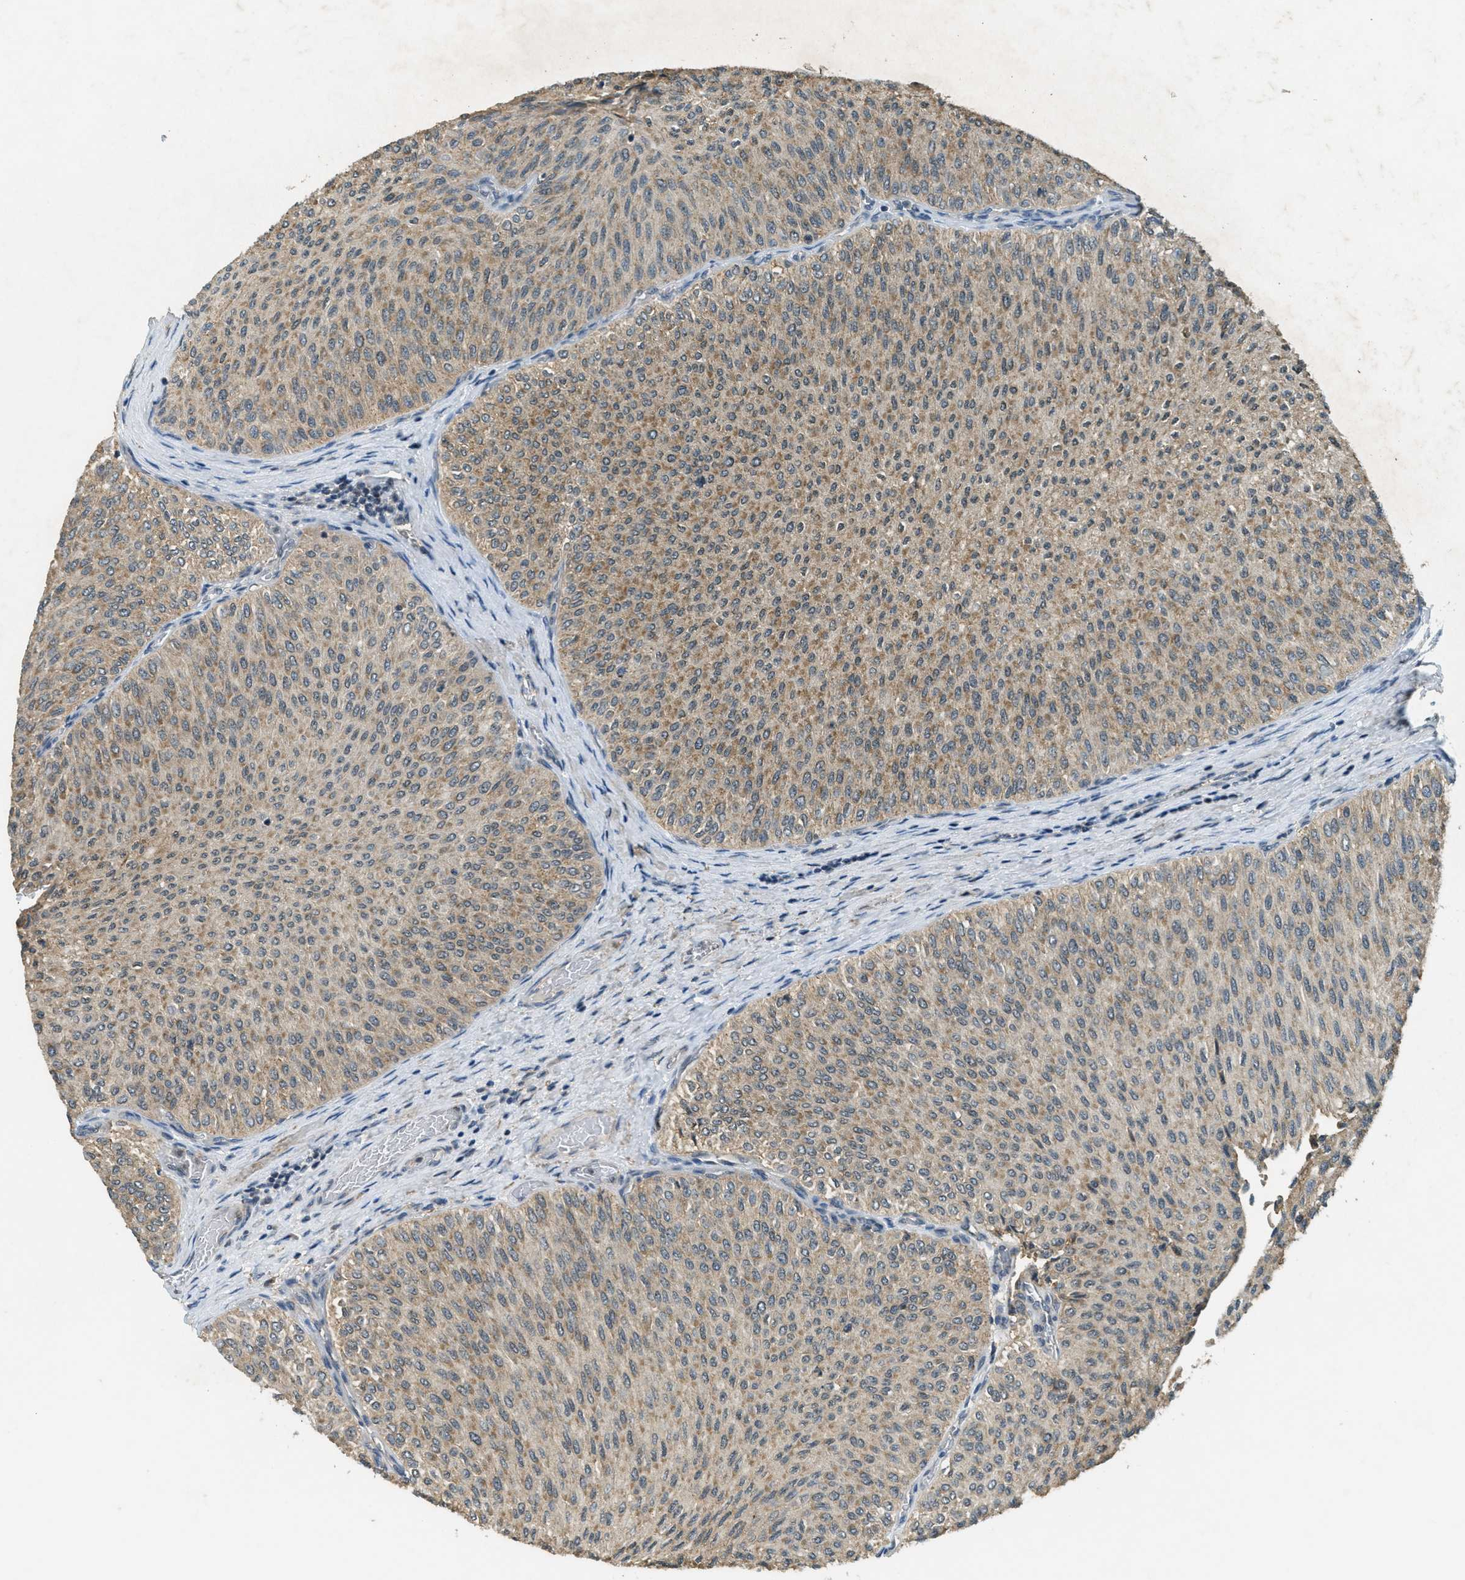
{"staining": {"intensity": "weak", "quantity": ">75%", "location": "cytoplasmic/membranous"}, "tissue": "urothelial cancer", "cell_type": "Tumor cells", "image_type": "cancer", "snomed": [{"axis": "morphology", "description": "Urothelial carcinoma, Low grade"}, {"axis": "topography", "description": "Urinary bladder"}], "caption": "This micrograph shows immunohistochemistry (IHC) staining of human urothelial cancer, with low weak cytoplasmic/membranous staining in about >75% of tumor cells.", "gene": "TCF20", "patient": {"sex": "male", "age": 78}}